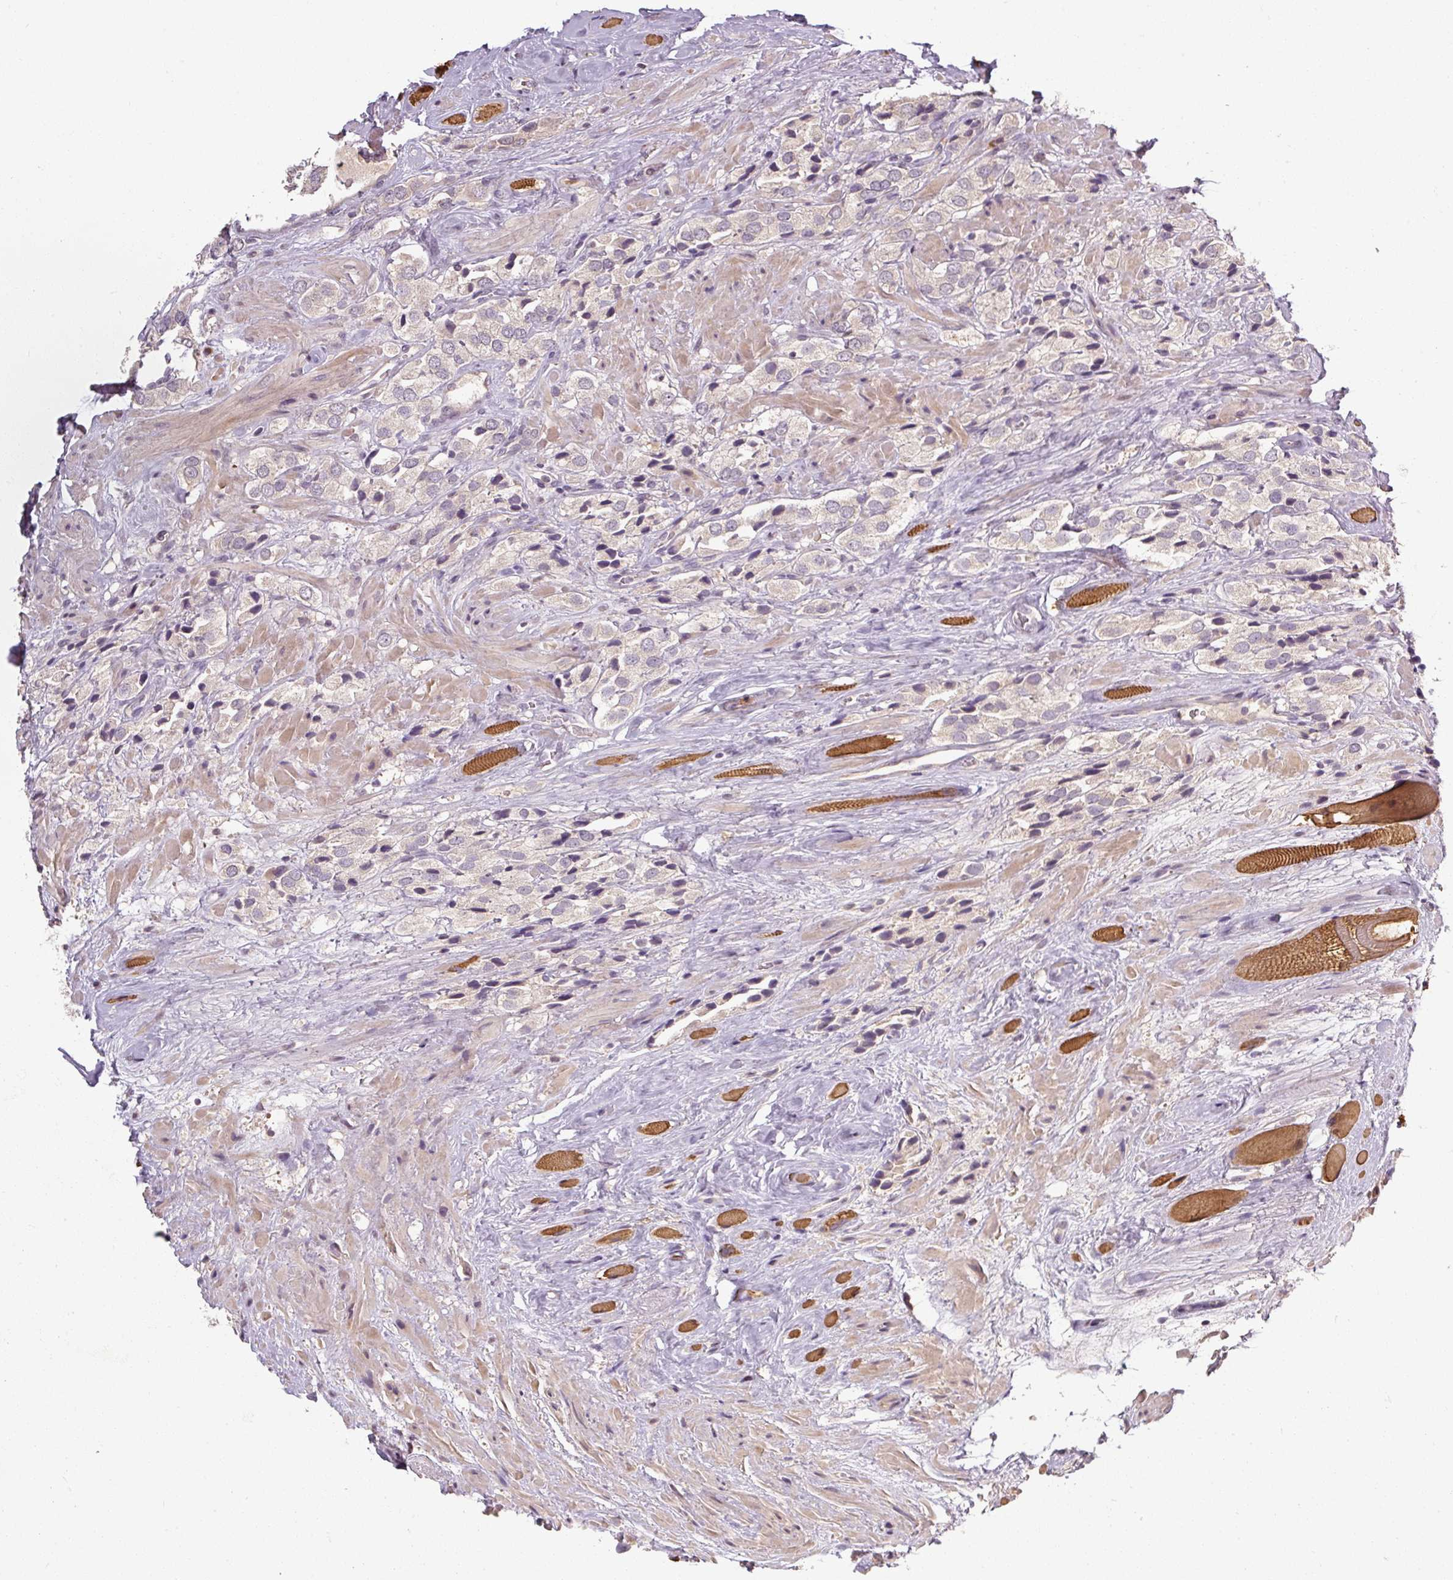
{"staining": {"intensity": "negative", "quantity": "none", "location": "none"}, "tissue": "prostate cancer", "cell_type": "Tumor cells", "image_type": "cancer", "snomed": [{"axis": "morphology", "description": "Adenocarcinoma, High grade"}, {"axis": "topography", "description": "Prostate and seminal vesicle, NOS"}], "caption": "The IHC micrograph has no significant expression in tumor cells of high-grade adenocarcinoma (prostate) tissue.", "gene": "CFAP65", "patient": {"sex": "male", "age": 64}}